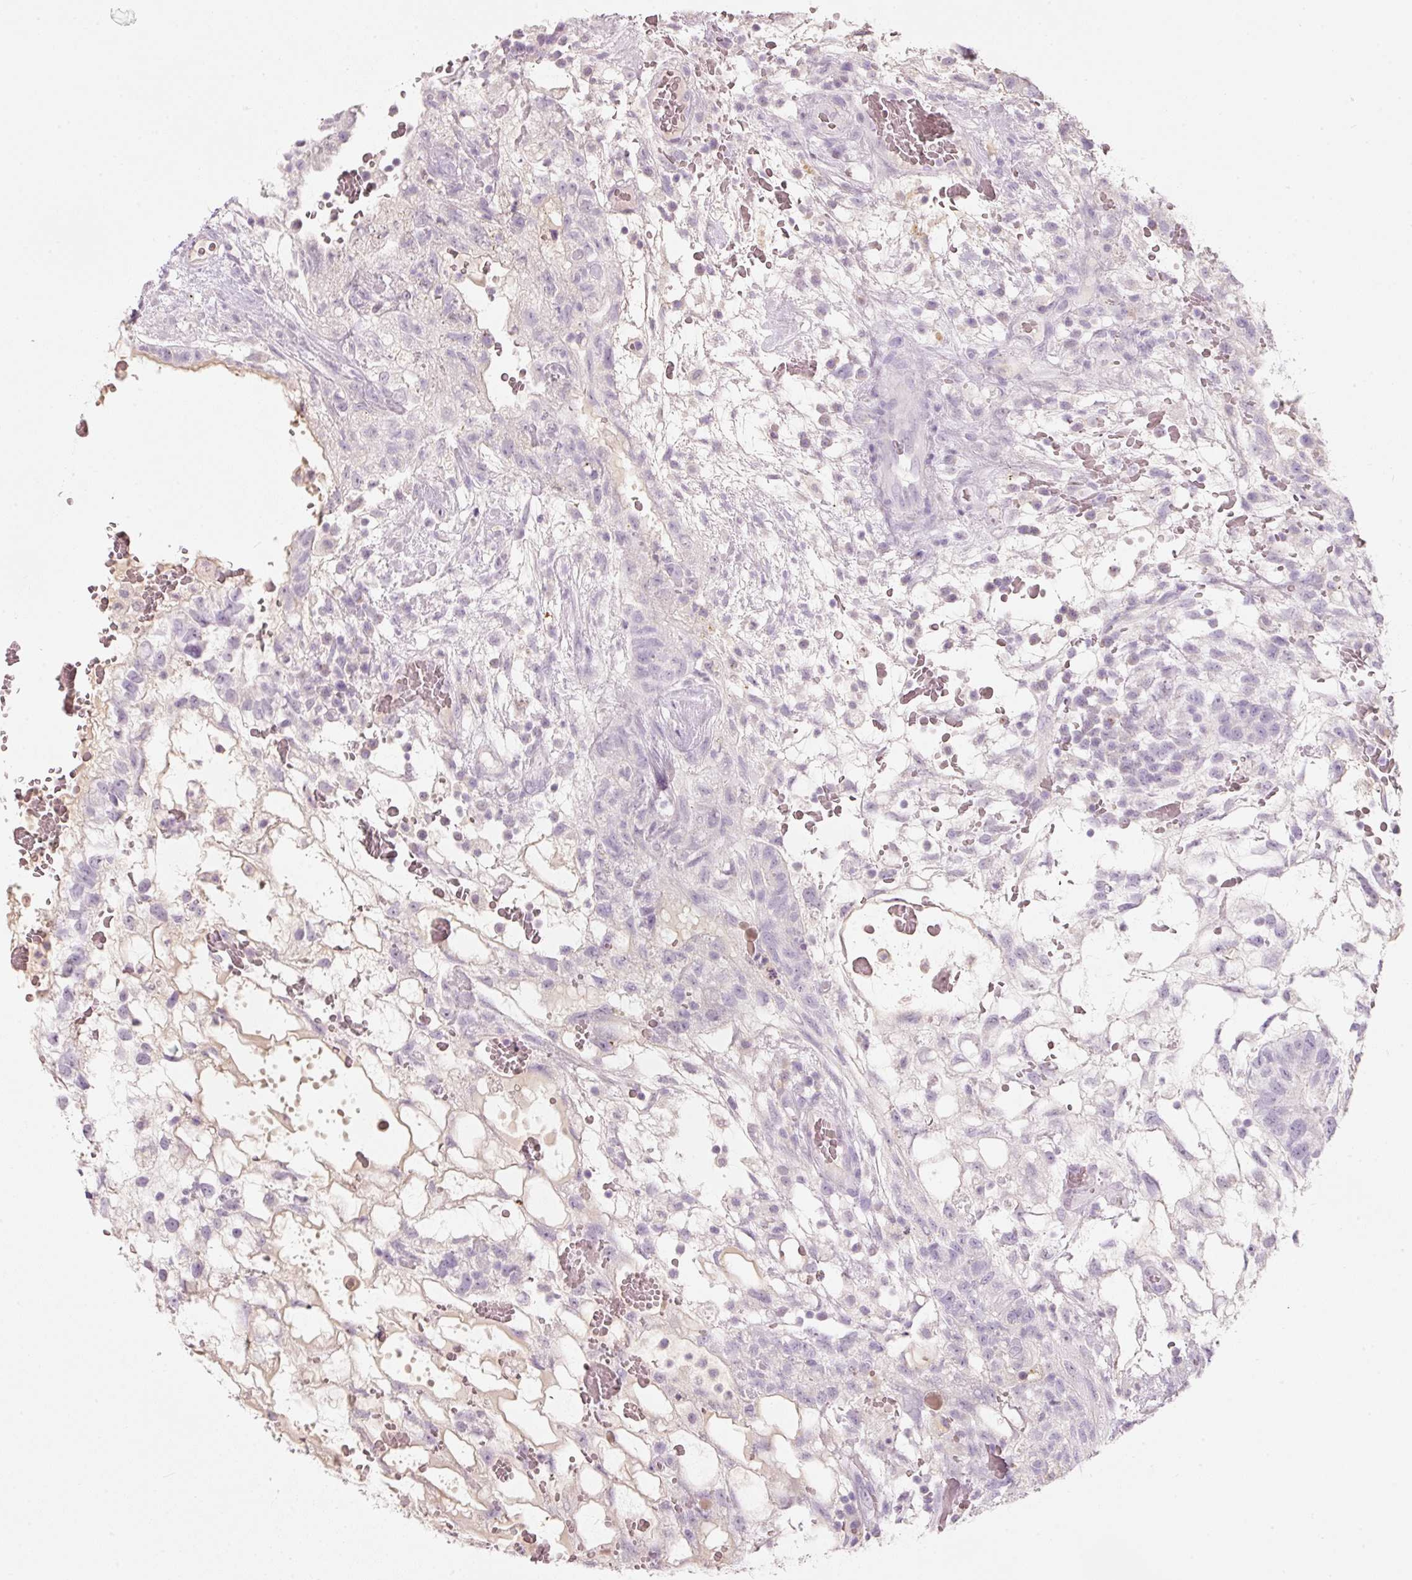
{"staining": {"intensity": "negative", "quantity": "none", "location": "none"}, "tissue": "testis cancer", "cell_type": "Tumor cells", "image_type": "cancer", "snomed": [{"axis": "morphology", "description": "Normal tissue, NOS"}, {"axis": "morphology", "description": "Carcinoma, Embryonal, NOS"}, {"axis": "topography", "description": "Testis"}], "caption": "Protein analysis of testis cancer (embryonal carcinoma) shows no significant staining in tumor cells.", "gene": "ENSG00000206549", "patient": {"sex": "male", "age": 32}}